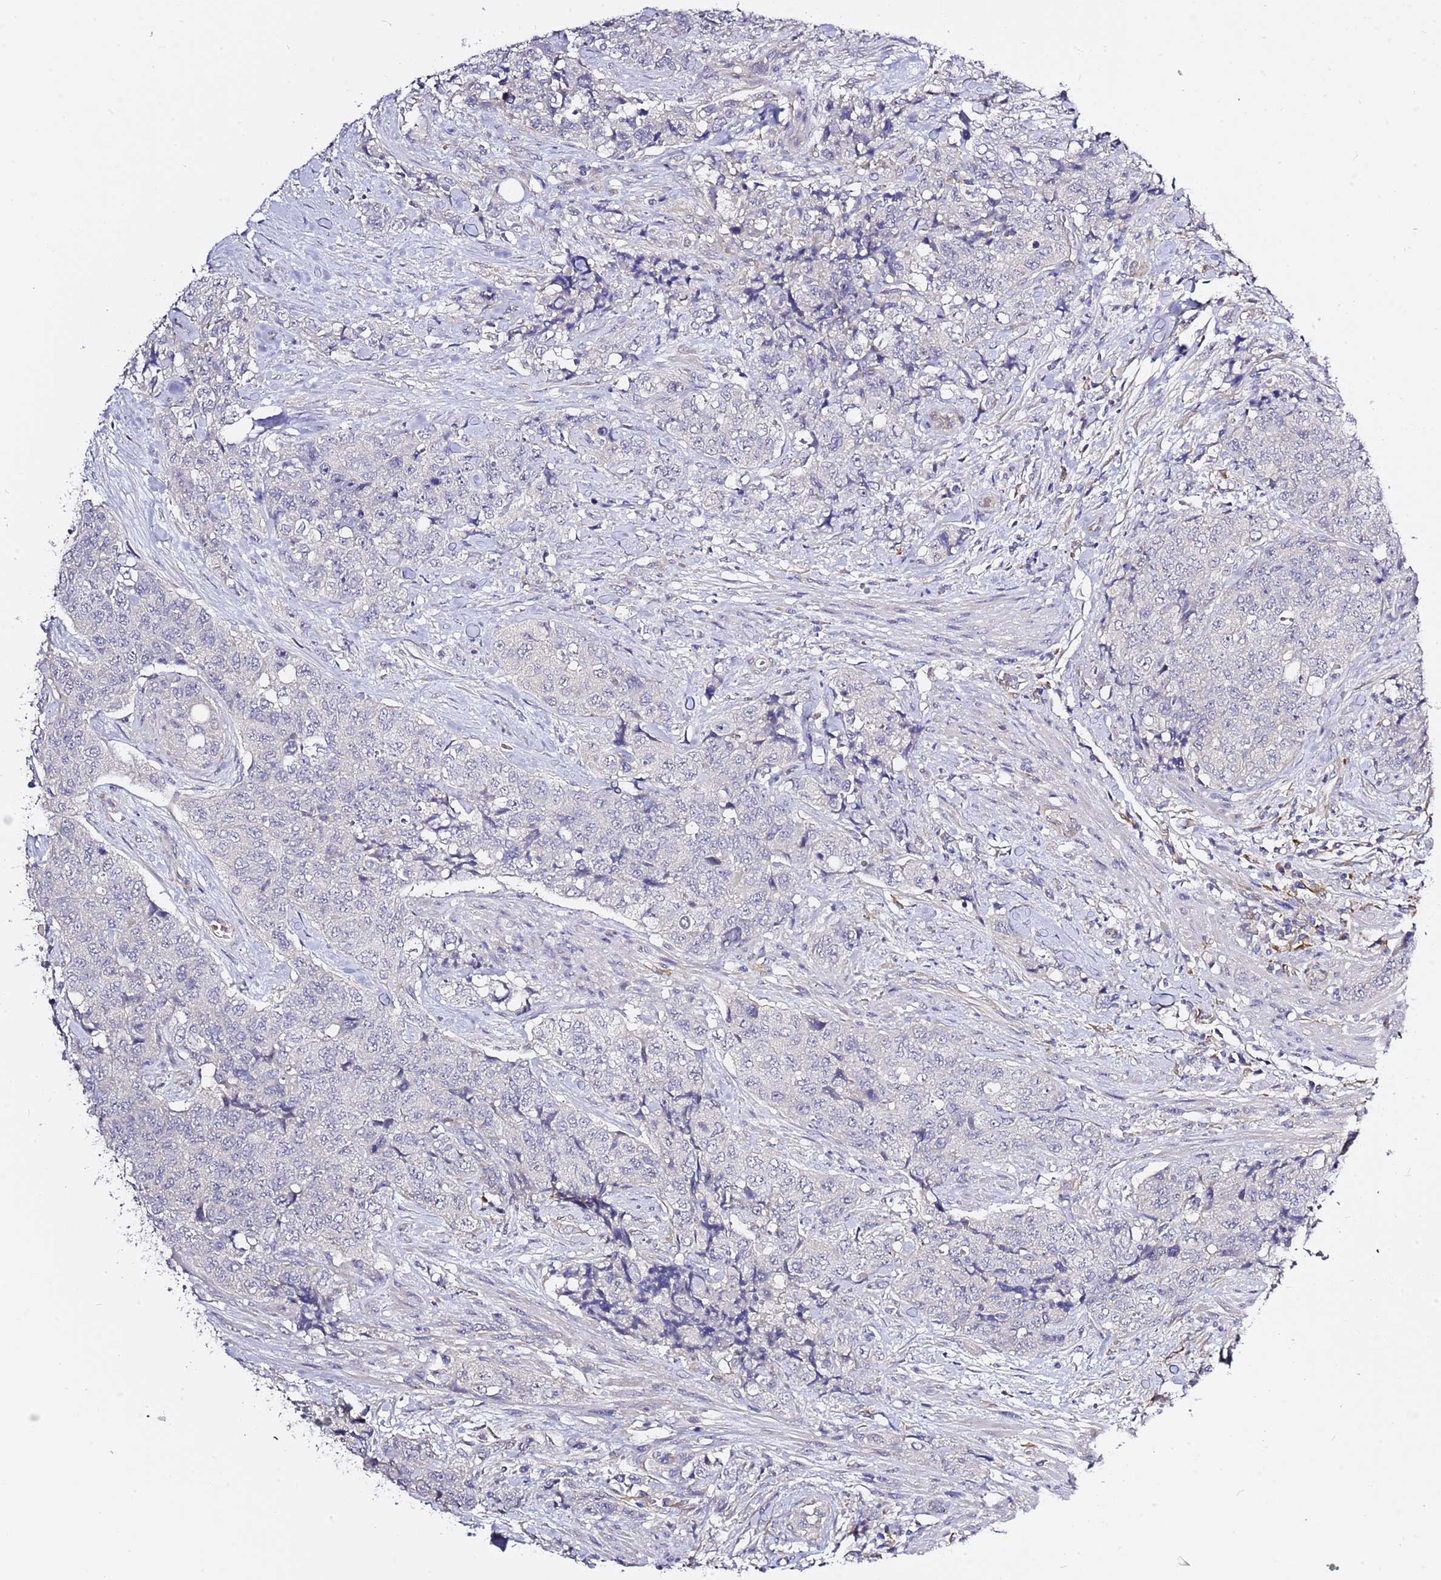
{"staining": {"intensity": "negative", "quantity": "none", "location": "none"}, "tissue": "urothelial cancer", "cell_type": "Tumor cells", "image_type": "cancer", "snomed": [{"axis": "morphology", "description": "Urothelial carcinoma, High grade"}, {"axis": "topography", "description": "Urinary bladder"}], "caption": "Immunohistochemistry (IHC) photomicrograph of neoplastic tissue: urothelial cancer stained with DAB exhibits no significant protein expression in tumor cells. (DAB (3,3'-diaminobenzidine) immunohistochemistry (IHC) visualized using brightfield microscopy, high magnification).", "gene": "RFK", "patient": {"sex": "female", "age": 78}}